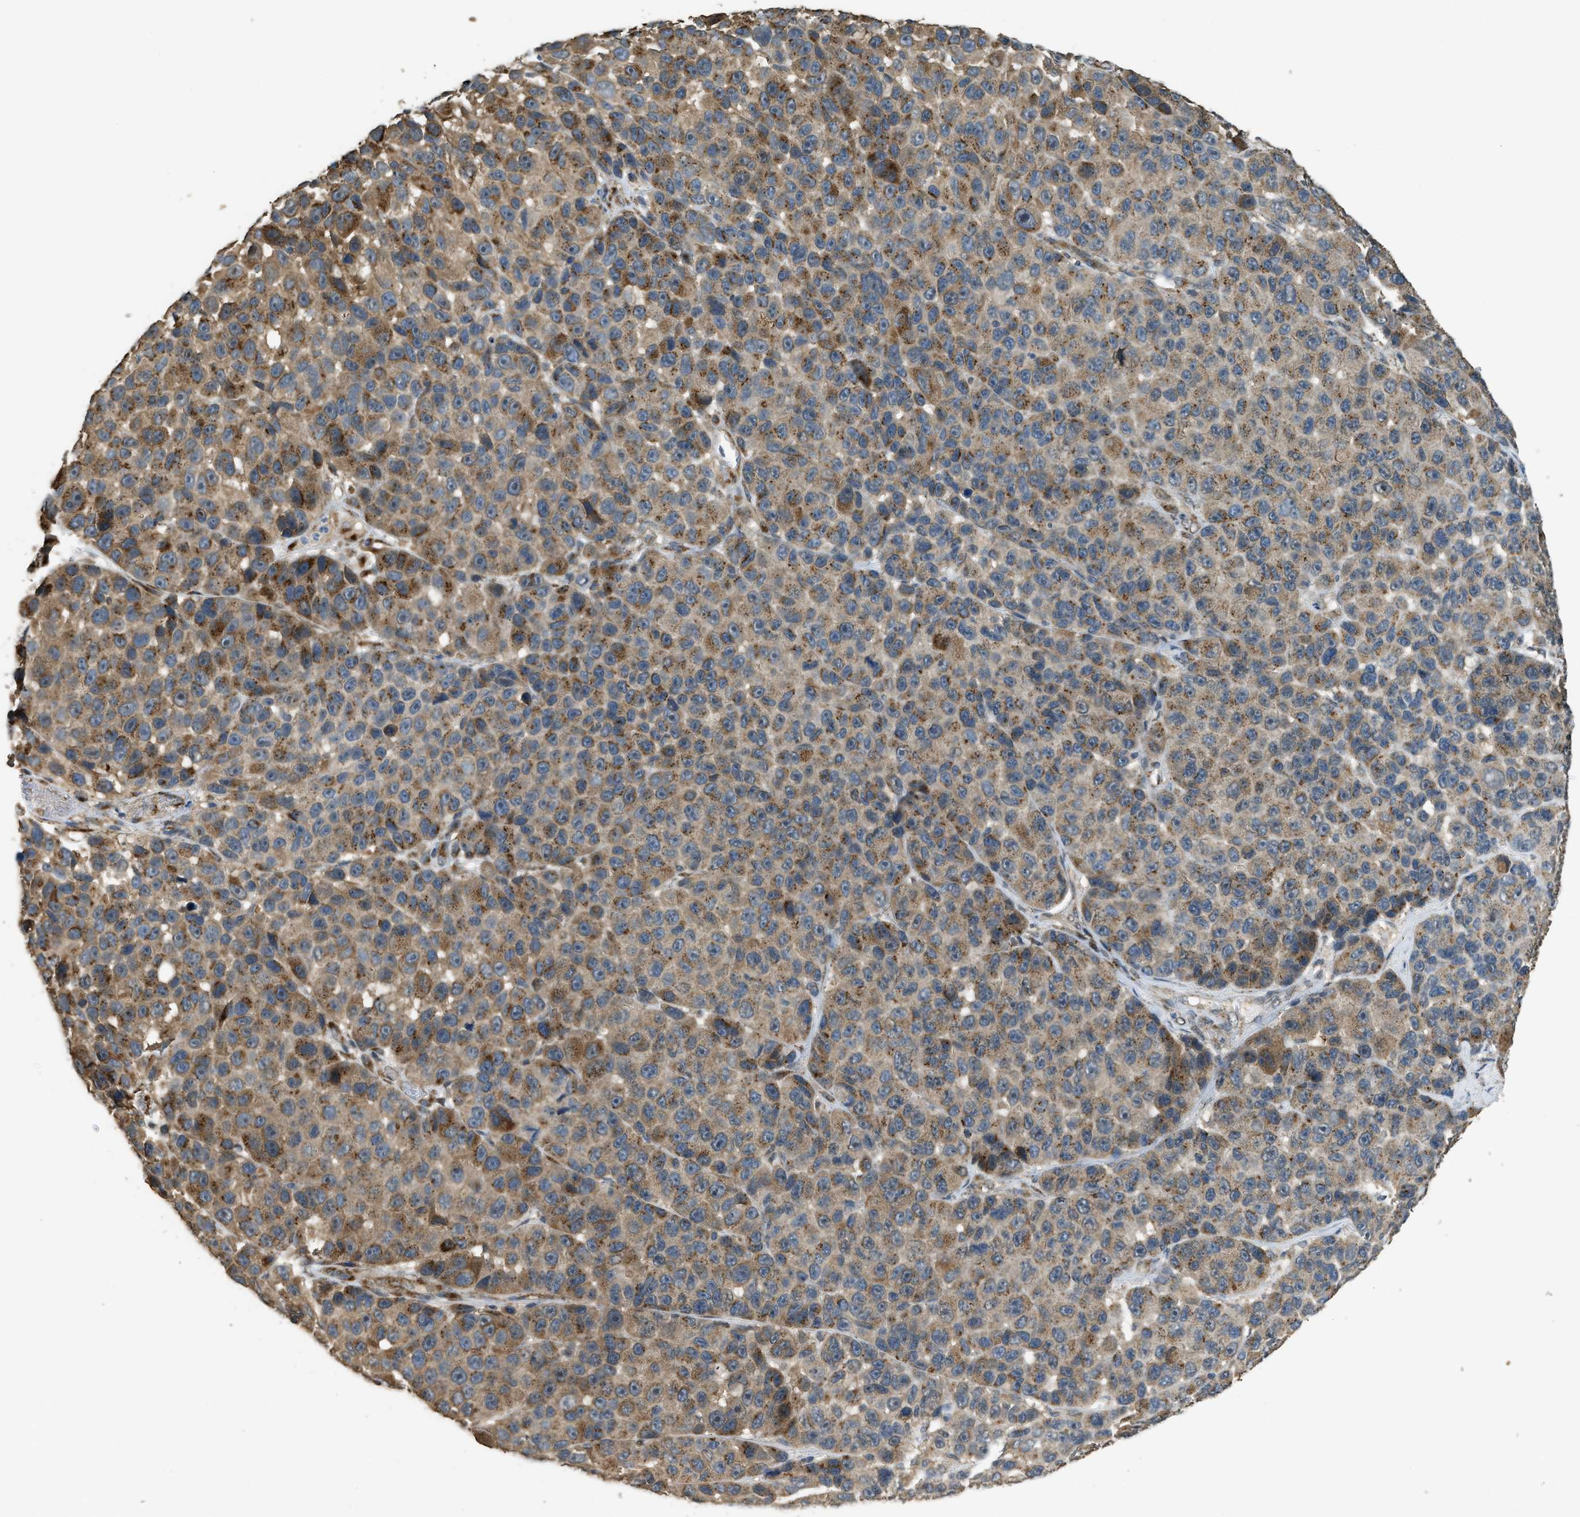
{"staining": {"intensity": "moderate", "quantity": ">75%", "location": "cytoplasmic/membranous"}, "tissue": "melanoma", "cell_type": "Tumor cells", "image_type": "cancer", "snomed": [{"axis": "morphology", "description": "Malignant melanoma, NOS"}, {"axis": "topography", "description": "Skin"}], "caption": "Human malignant melanoma stained with a brown dye reveals moderate cytoplasmic/membranous positive positivity in approximately >75% of tumor cells.", "gene": "IPO7", "patient": {"sex": "male", "age": 53}}